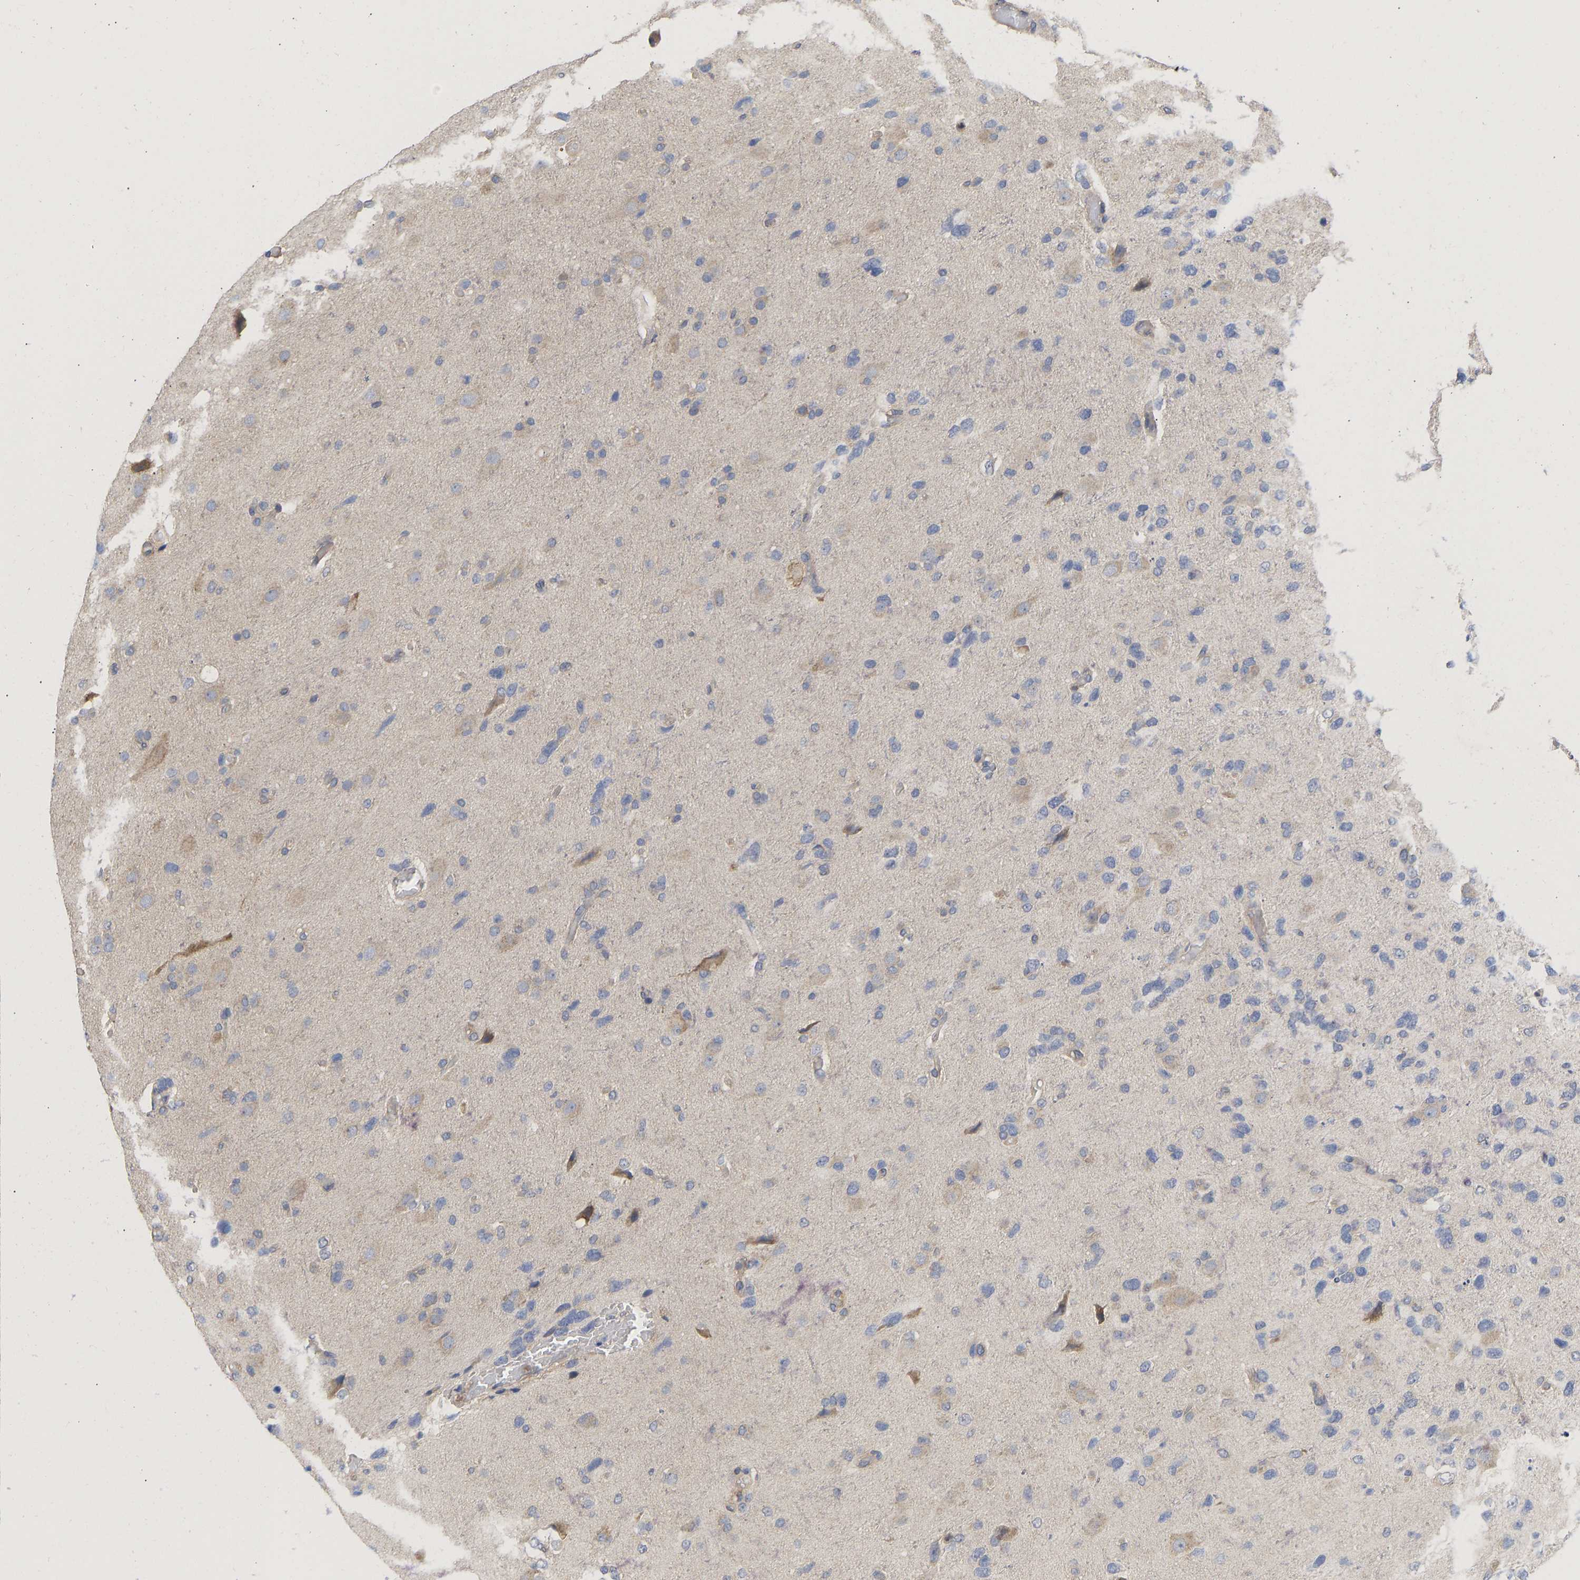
{"staining": {"intensity": "negative", "quantity": "none", "location": "none"}, "tissue": "glioma", "cell_type": "Tumor cells", "image_type": "cancer", "snomed": [{"axis": "morphology", "description": "Glioma, malignant, High grade"}, {"axis": "topography", "description": "Brain"}], "caption": "Immunohistochemistry (IHC) image of human glioma stained for a protein (brown), which demonstrates no staining in tumor cells. (IHC, brightfield microscopy, high magnification).", "gene": "MAP2K3", "patient": {"sex": "female", "age": 58}}